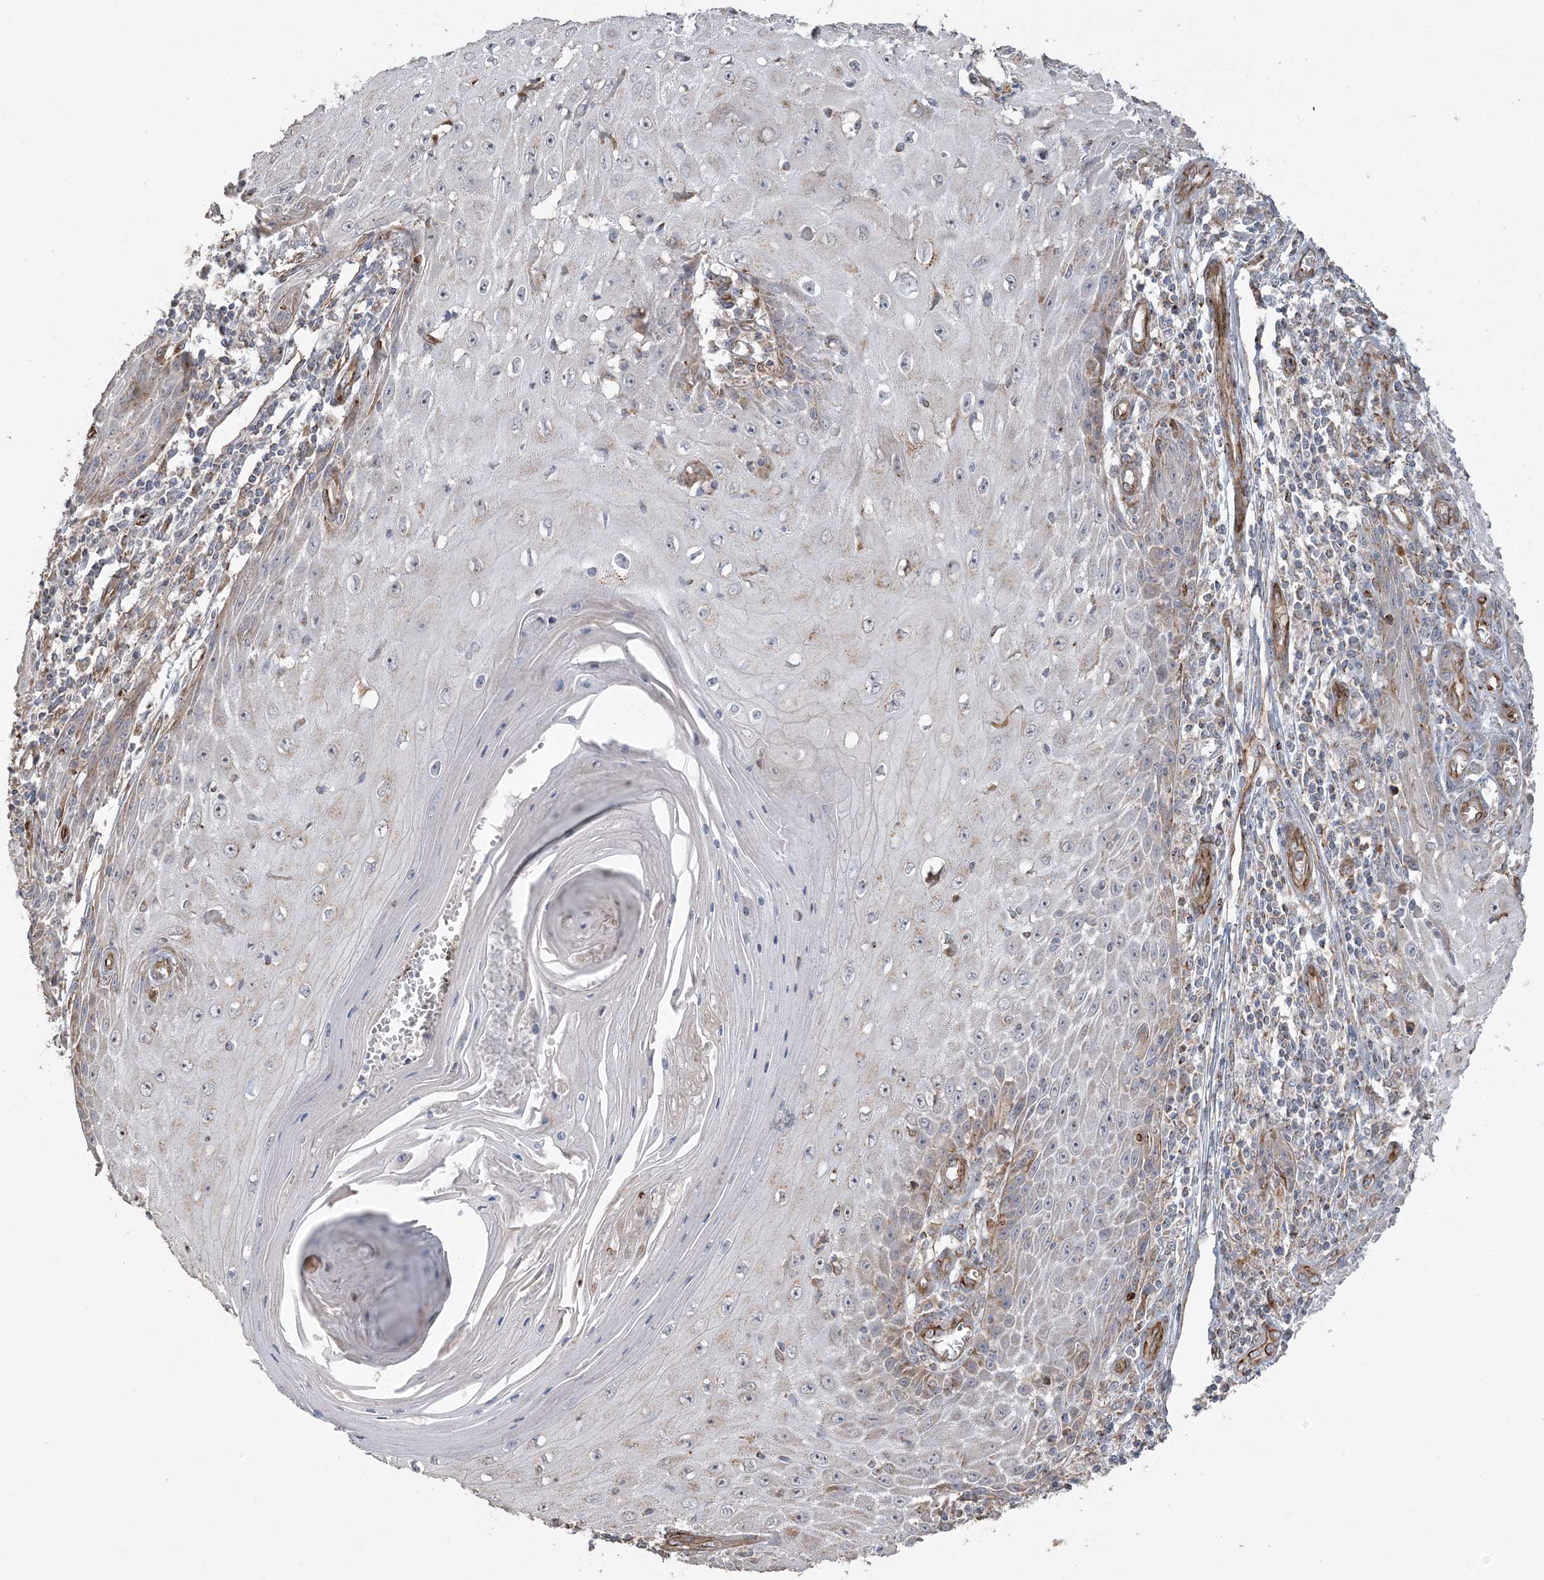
{"staining": {"intensity": "negative", "quantity": "none", "location": "none"}, "tissue": "skin cancer", "cell_type": "Tumor cells", "image_type": "cancer", "snomed": [{"axis": "morphology", "description": "Squamous cell carcinoma, NOS"}, {"axis": "topography", "description": "Skin"}], "caption": "This is a photomicrograph of immunohistochemistry (IHC) staining of skin cancer (squamous cell carcinoma), which shows no positivity in tumor cells.", "gene": "AGA", "patient": {"sex": "female", "age": 73}}